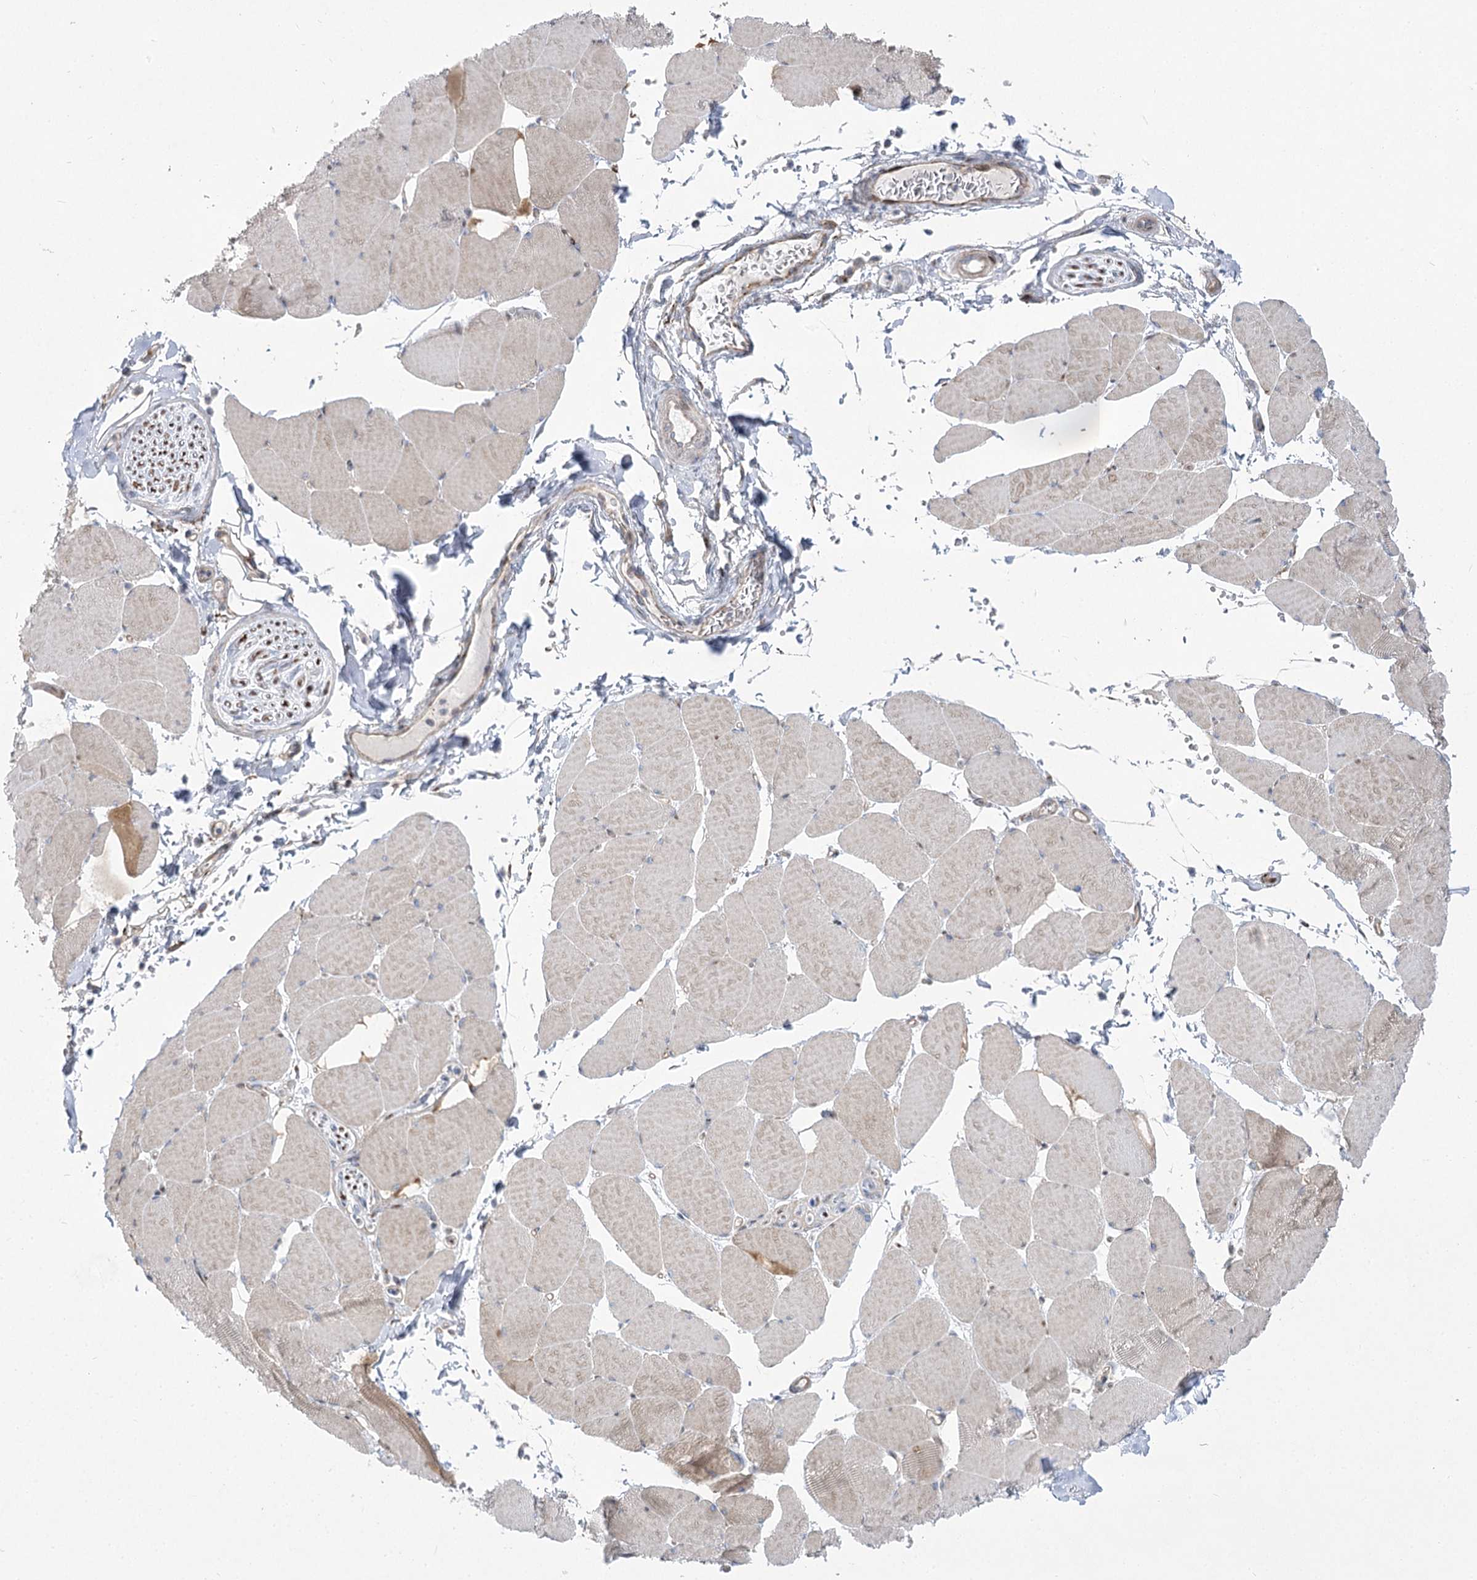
{"staining": {"intensity": "weak", "quantity": "25%-75%", "location": "cytoplasmic/membranous"}, "tissue": "skeletal muscle", "cell_type": "Myocytes", "image_type": "normal", "snomed": [{"axis": "morphology", "description": "Normal tissue, NOS"}, {"axis": "topography", "description": "Skeletal muscle"}, {"axis": "topography", "description": "Head-Neck"}], "caption": "This histopathology image demonstrates IHC staining of benign skeletal muscle, with low weak cytoplasmic/membranous positivity in approximately 25%-75% of myocytes.", "gene": "CEP164", "patient": {"sex": "male", "age": 66}}